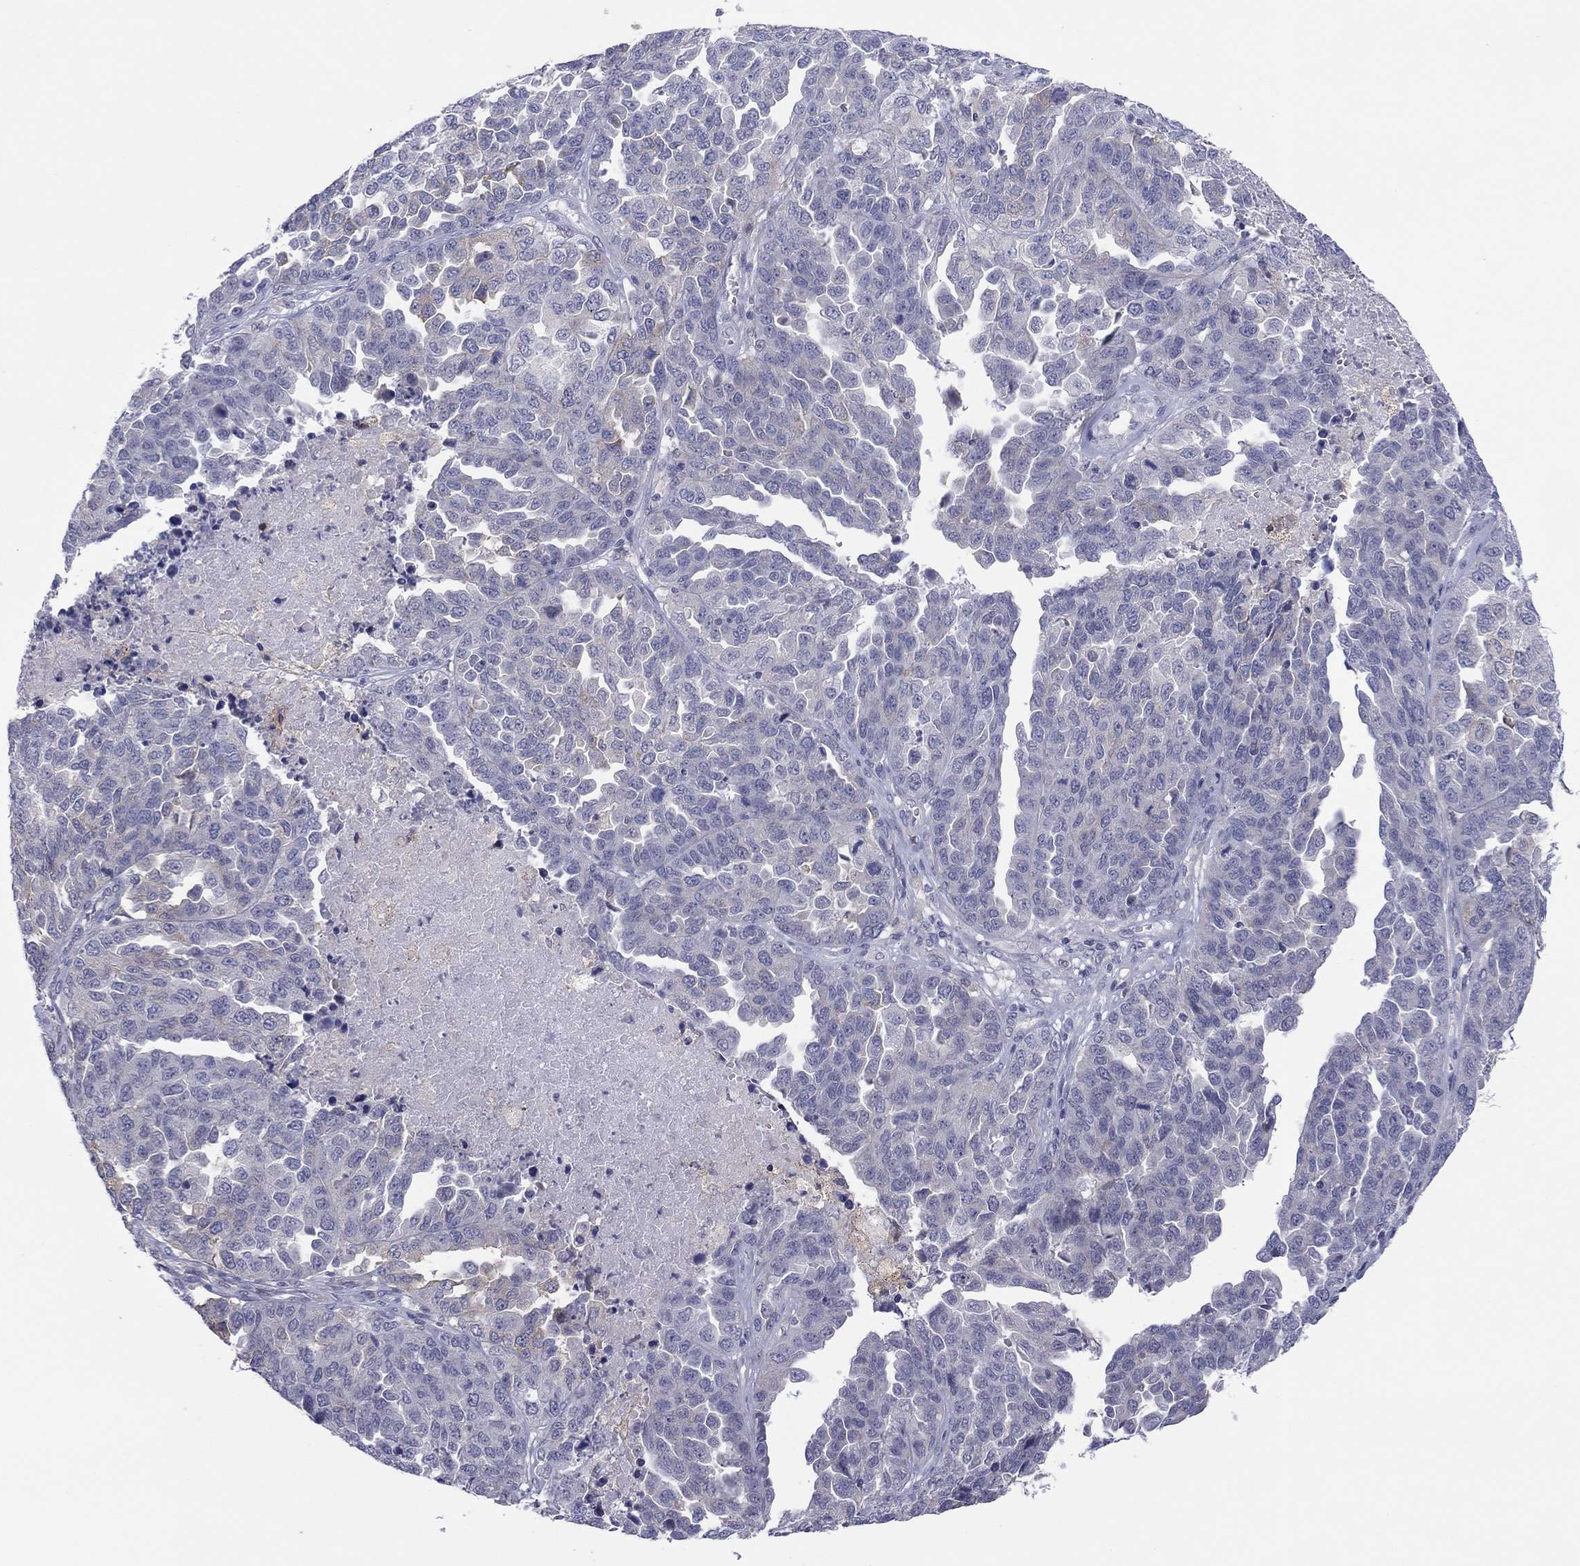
{"staining": {"intensity": "weak", "quantity": "<25%", "location": "cytoplasmic/membranous"}, "tissue": "ovarian cancer", "cell_type": "Tumor cells", "image_type": "cancer", "snomed": [{"axis": "morphology", "description": "Cystadenocarcinoma, serous, NOS"}, {"axis": "topography", "description": "Ovary"}], "caption": "Immunohistochemistry (IHC) image of neoplastic tissue: human ovarian cancer (serous cystadenocarcinoma) stained with DAB (3,3'-diaminobenzidine) displays no significant protein positivity in tumor cells. (Immunohistochemistry (IHC), brightfield microscopy, high magnification).", "gene": "CYP2B6", "patient": {"sex": "female", "age": 87}}